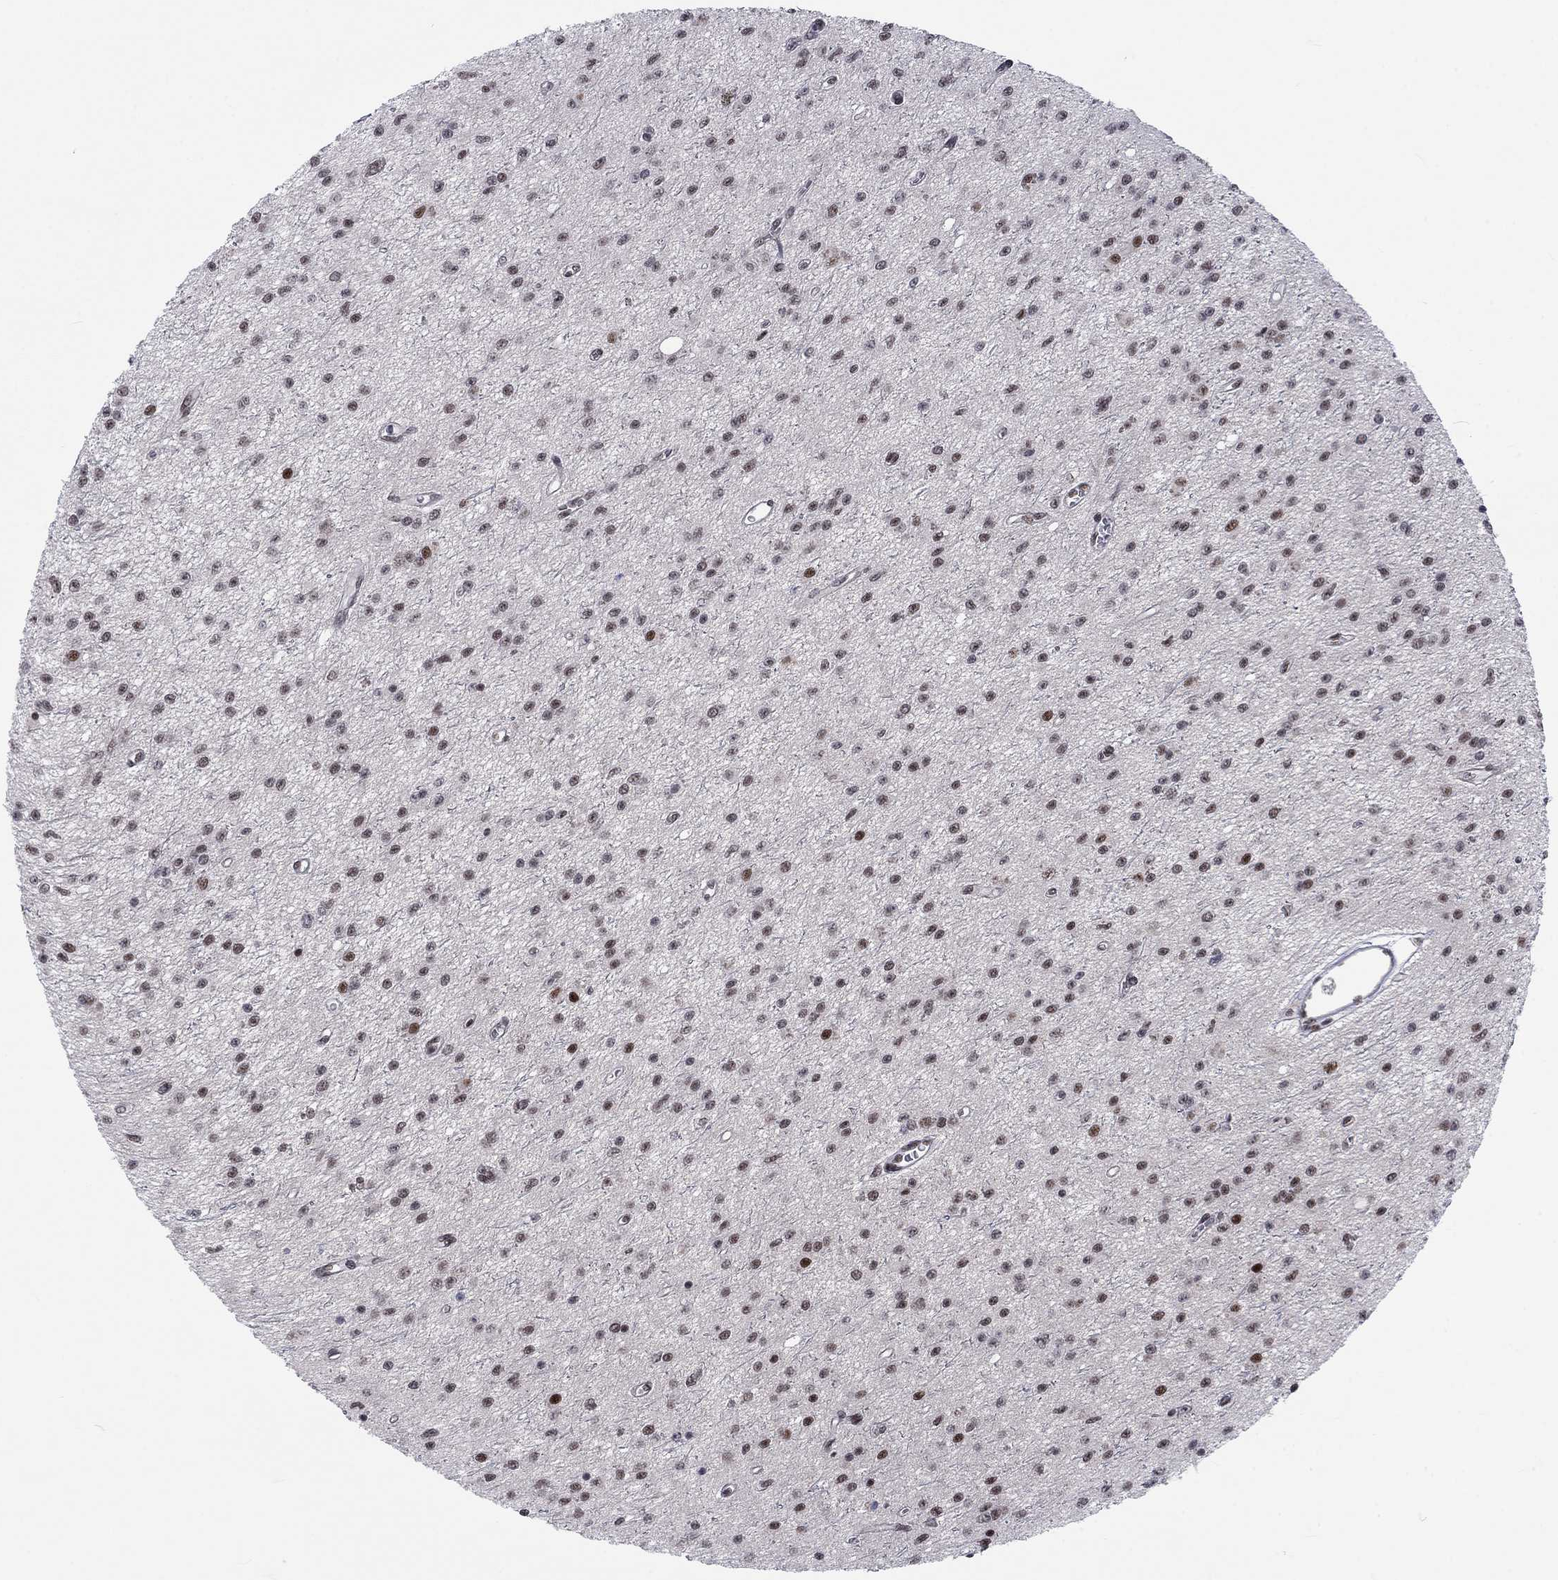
{"staining": {"intensity": "strong", "quantity": "<25%", "location": "nuclear"}, "tissue": "glioma", "cell_type": "Tumor cells", "image_type": "cancer", "snomed": [{"axis": "morphology", "description": "Glioma, malignant, Low grade"}, {"axis": "topography", "description": "Brain"}], "caption": "Protein expression analysis of human malignant glioma (low-grade) reveals strong nuclear staining in about <25% of tumor cells. The protein is shown in brown color, while the nuclei are stained blue.", "gene": "FYTTD1", "patient": {"sex": "female", "age": 45}}